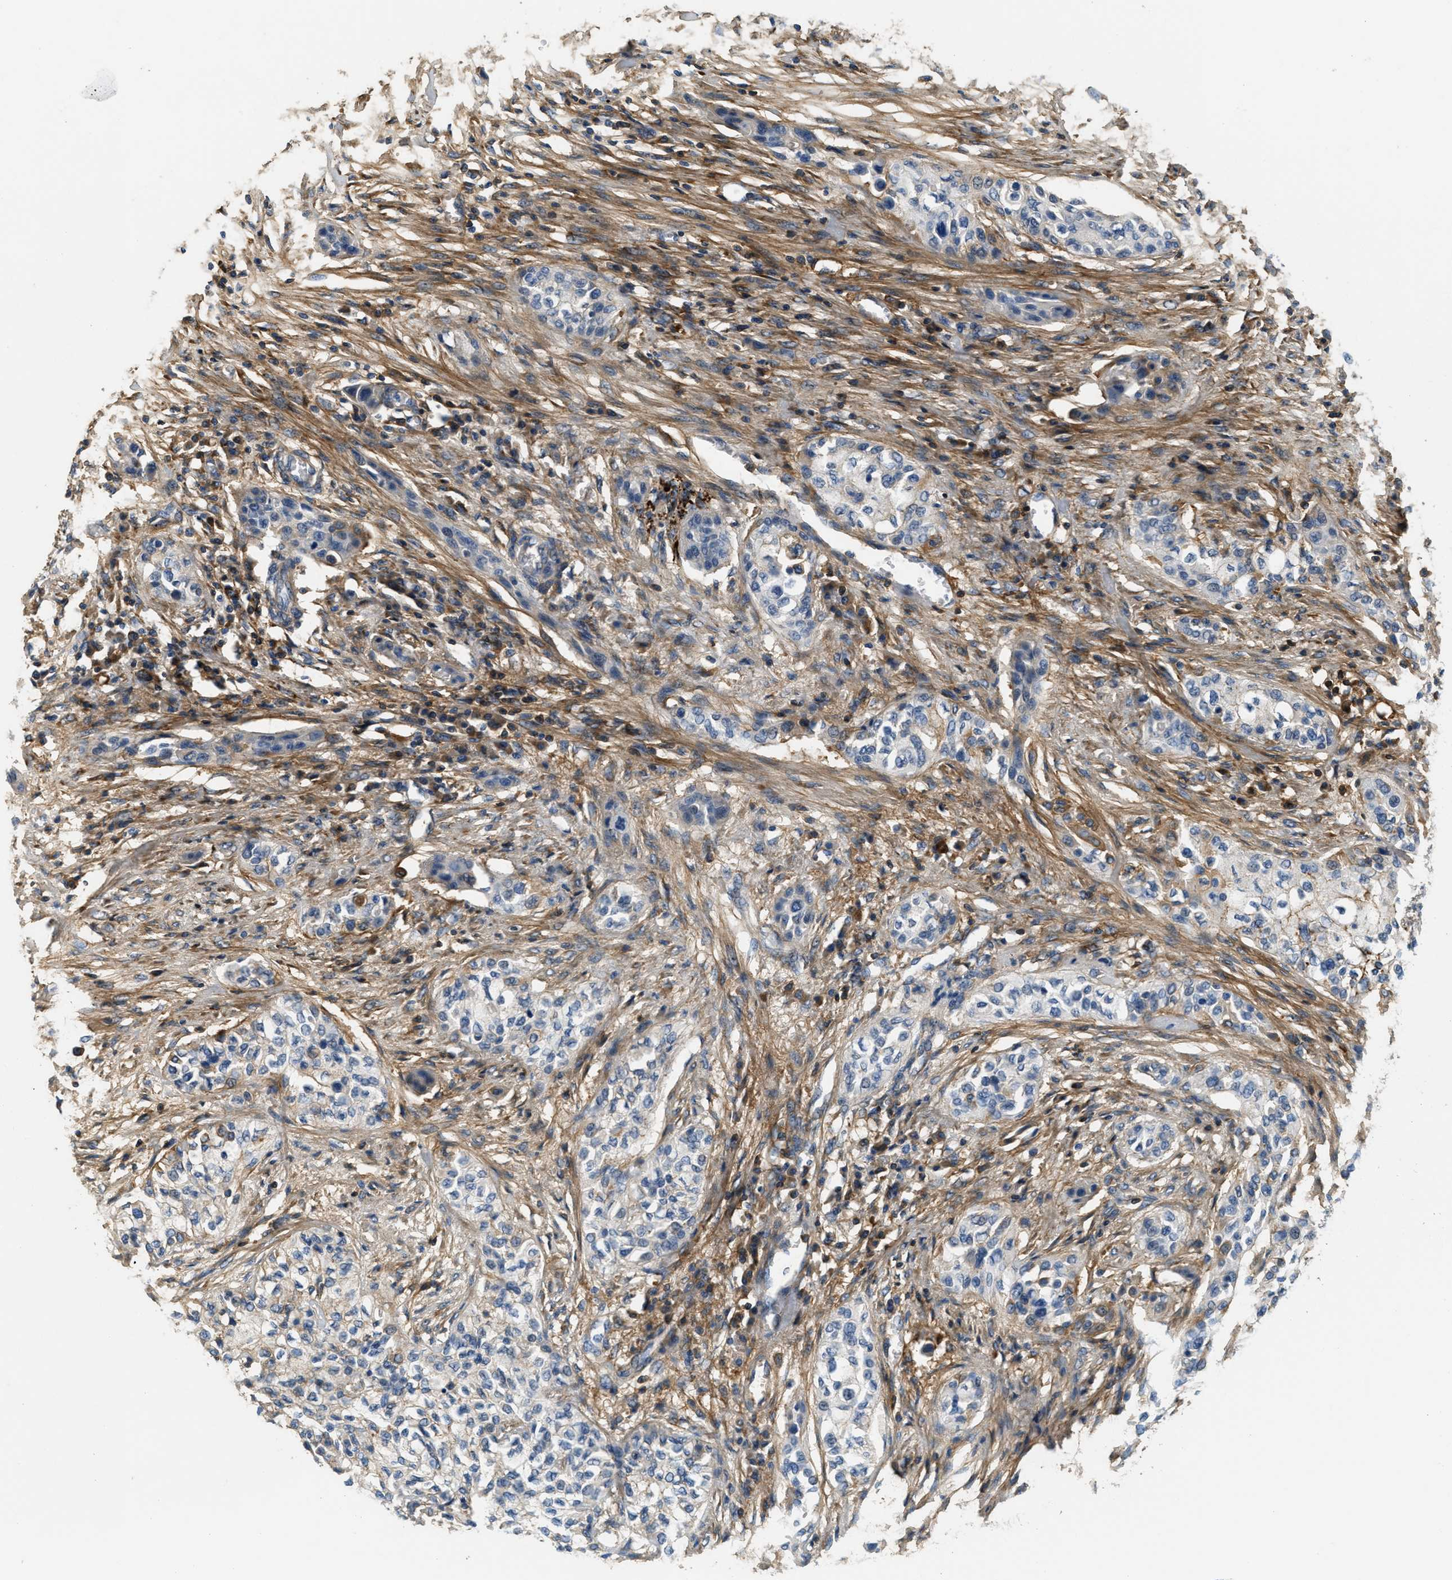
{"staining": {"intensity": "weak", "quantity": "25%-75%", "location": "cytoplasmic/membranous"}, "tissue": "urothelial cancer", "cell_type": "Tumor cells", "image_type": "cancer", "snomed": [{"axis": "morphology", "description": "Urothelial carcinoma, High grade"}, {"axis": "topography", "description": "Urinary bladder"}], "caption": "Tumor cells demonstrate low levels of weak cytoplasmic/membranous positivity in about 25%-75% of cells in urothelial carcinoma (high-grade). The staining was performed using DAB (3,3'-diaminobenzidine), with brown indicating positive protein expression. Nuclei are stained blue with hematoxylin.", "gene": "THBS2", "patient": {"sex": "male", "age": 74}}